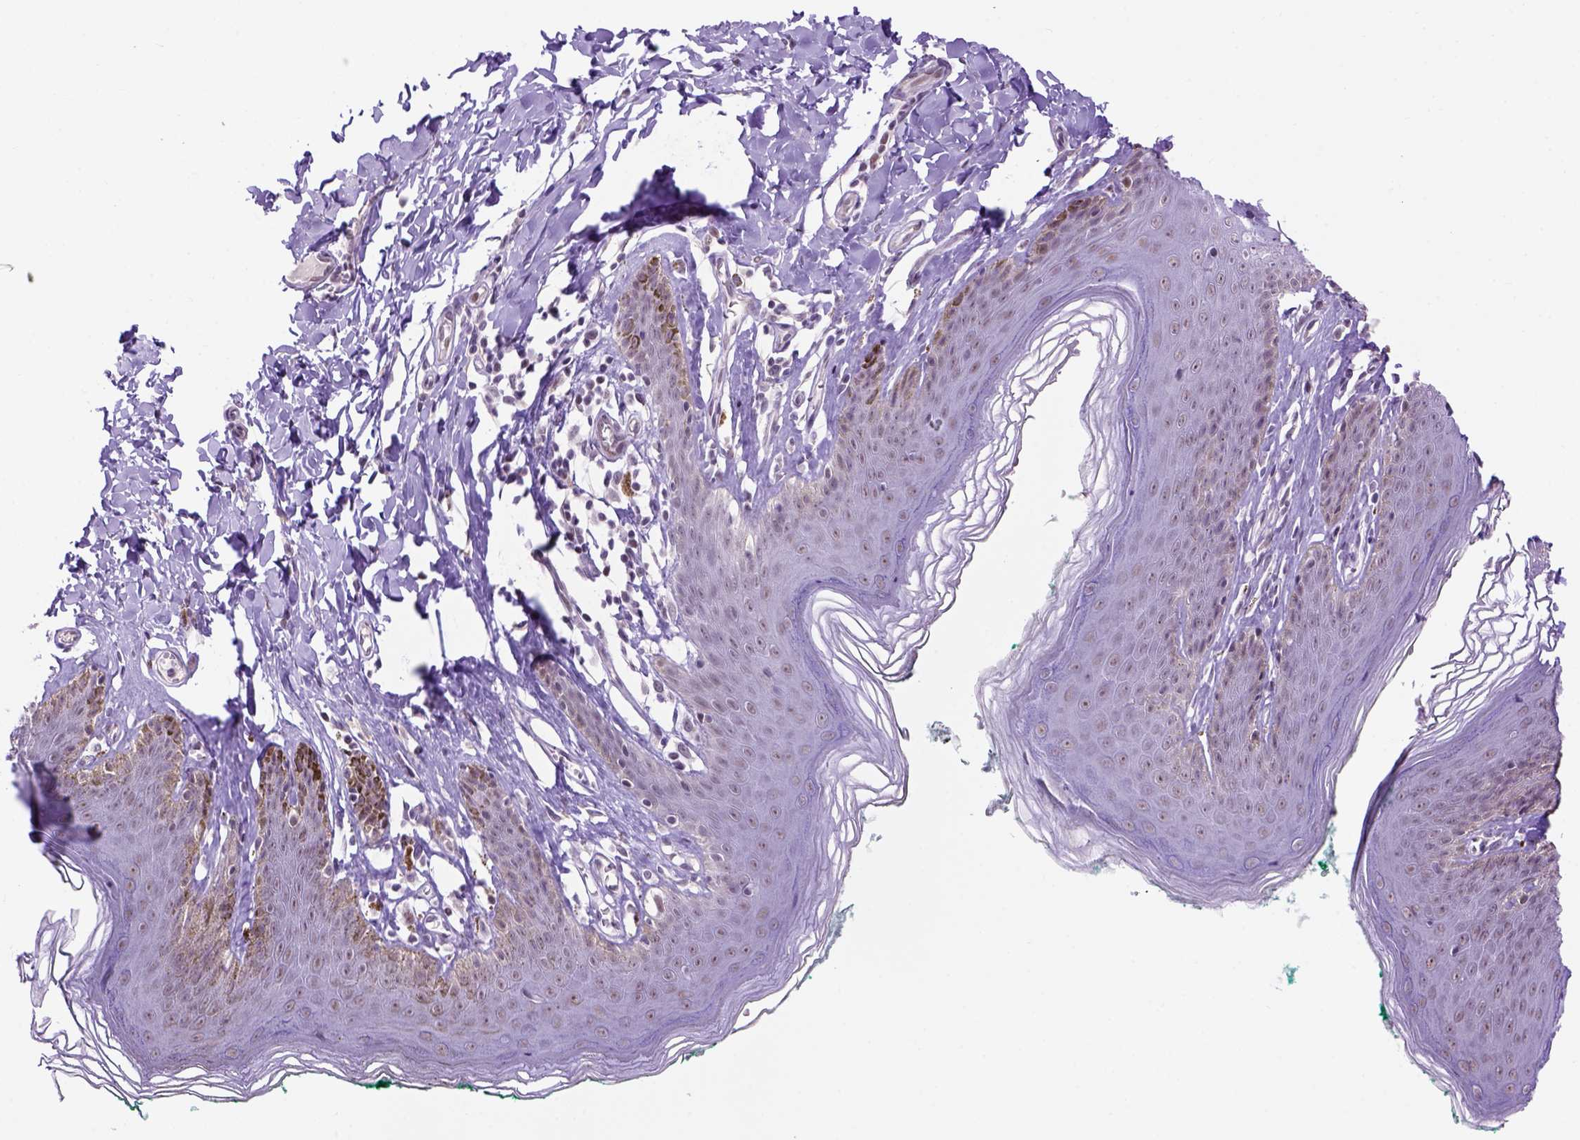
{"staining": {"intensity": "moderate", "quantity": "<25%", "location": "nuclear"}, "tissue": "skin", "cell_type": "Epidermal cells", "image_type": "normal", "snomed": [{"axis": "morphology", "description": "Normal tissue, NOS"}, {"axis": "topography", "description": "Vulva"}, {"axis": "topography", "description": "Peripheral nerve tissue"}], "caption": "Protein analysis of normal skin demonstrates moderate nuclear positivity in about <25% of epidermal cells. Immunohistochemistry stains the protein of interest in brown and the nuclei are stained blue.", "gene": "TBPL1", "patient": {"sex": "female", "age": 66}}